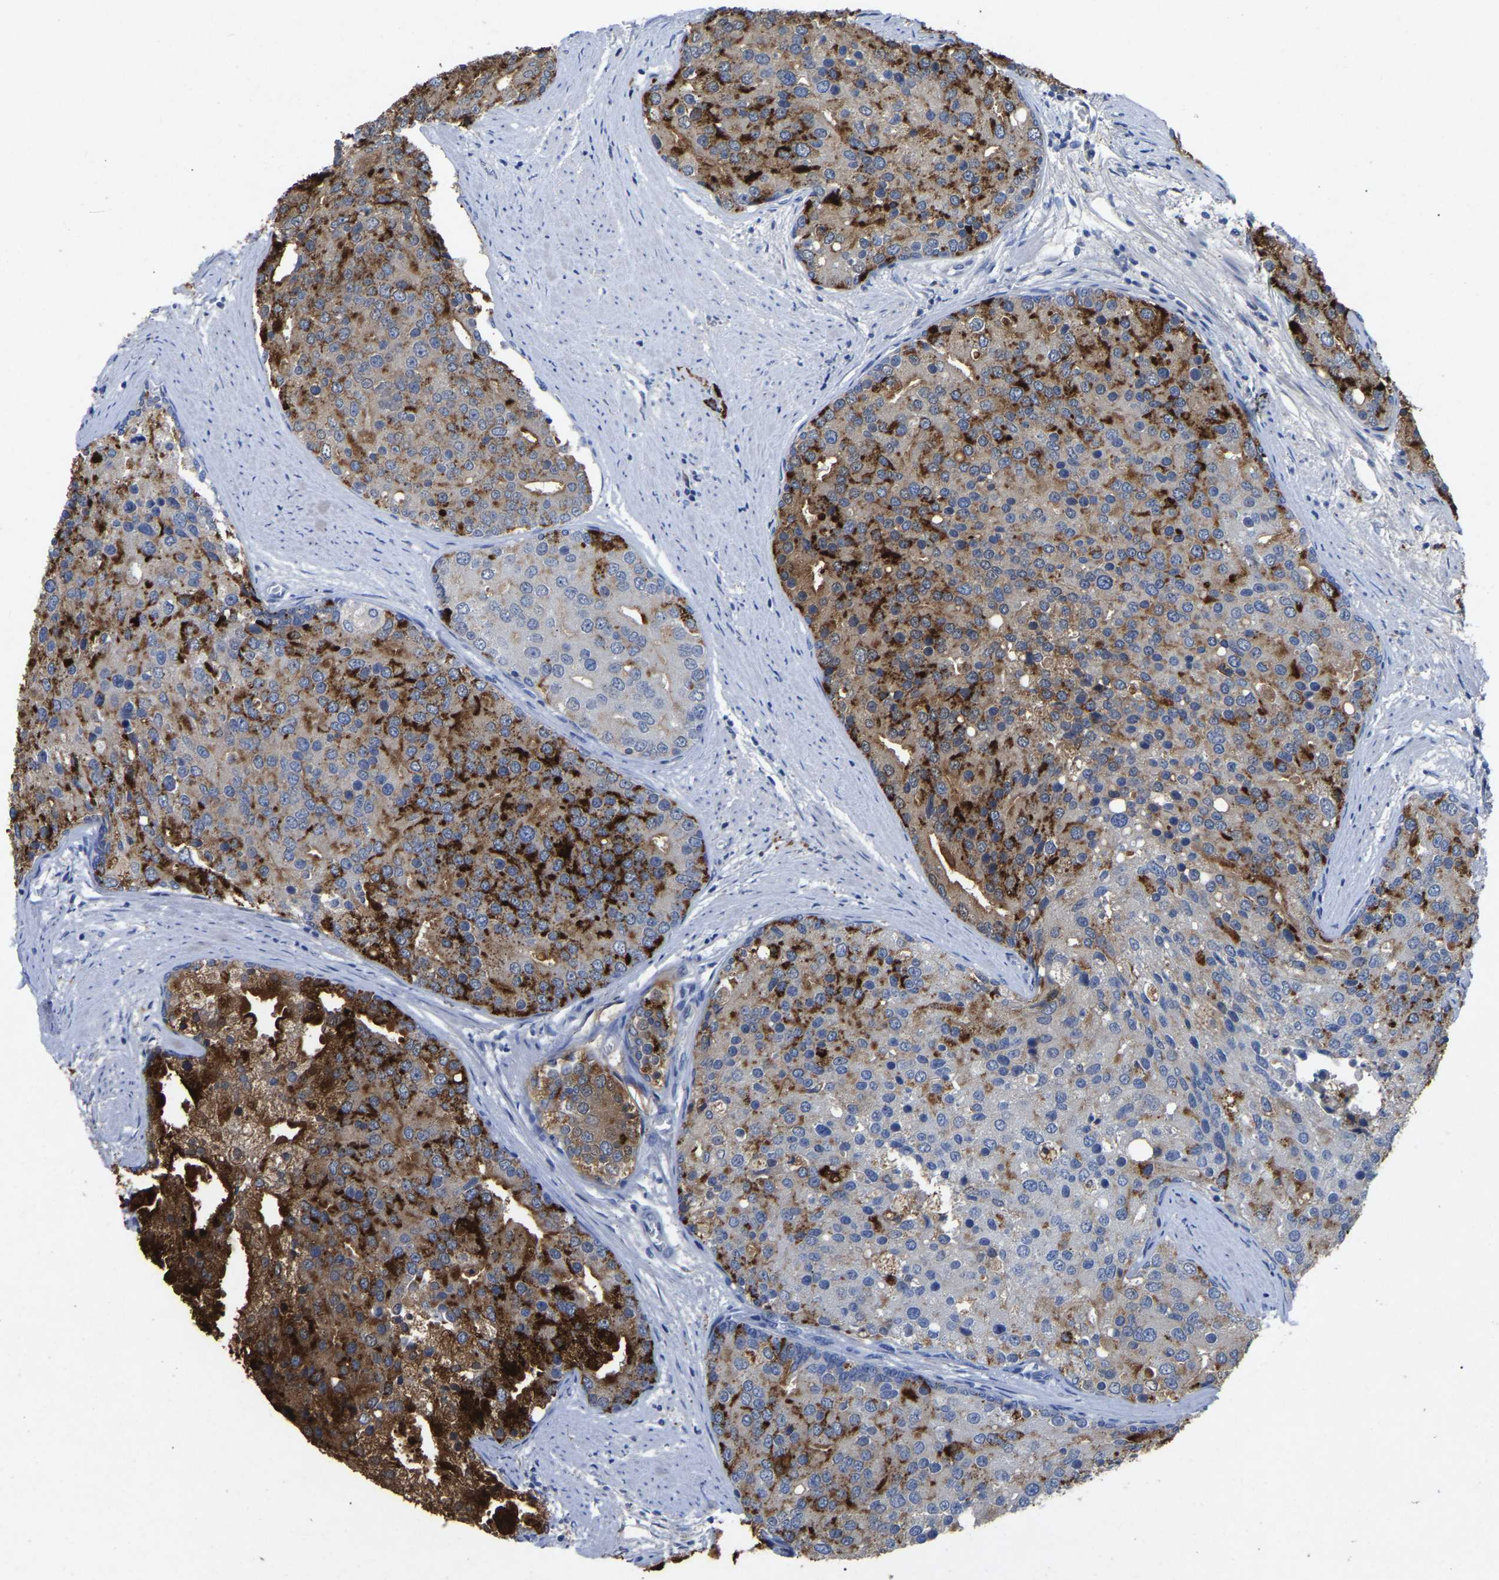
{"staining": {"intensity": "strong", "quantity": "25%-75%", "location": "cytoplasmic/membranous"}, "tissue": "prostate cancer", "cell_type": "Tumor cells", "image_type": "cancer", "snomed": [{"axis": "morphology", "description": "Adenocarcinoma, High grade"}, {"axis": "topography", "description": "Prostate"}], "caption": "There is high levels of strong cytoplasmic/membranous staining in tumor cells of prostate cancer, as demonstrated by immunohistochemical staining (brown color).", "gene": "SMPD2", "patient": {"sex": "male", "age": 50}}